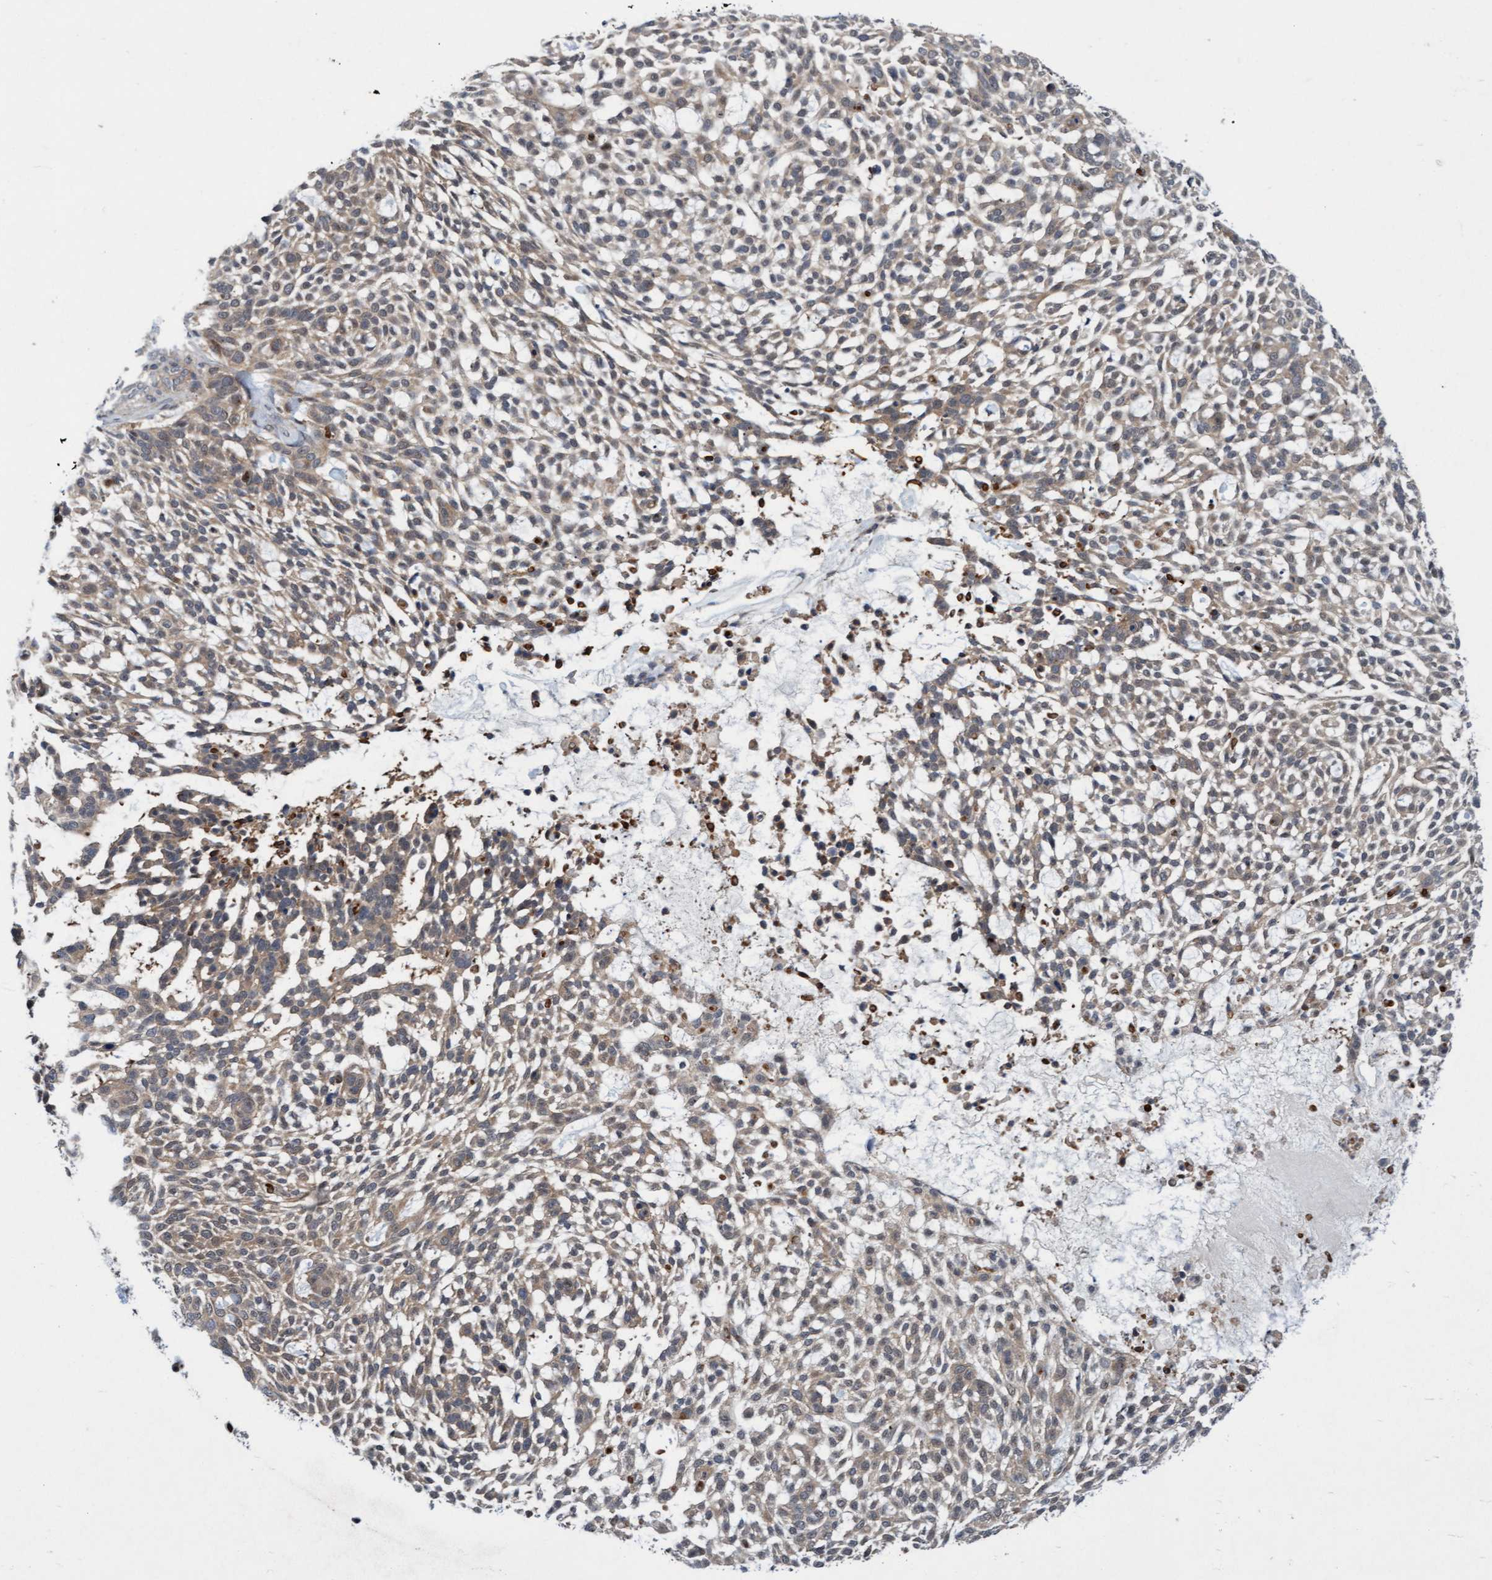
{"staining": {"intensity": "weak", "quantity": "25%-75%", "location": "cytoplasmic/membranous"}, "tissue": "skin cancer", "cell_type": "Tumor cells", "image_type": "cancer", "snomed": [{"axis": "morphology", "description": "Basal cell carcinoma"}, {"axis": "topography", "description": "Skin"}], "caption": "Basal cell carcinoma (skin) stained for a protein (brown) demonstrates weak cytoplasmic/membranous positive positivity in about 25%-75% of tumor cells.", "gene": "RAP1GAP2", "patient": {"sex": "female", "age": 64}}